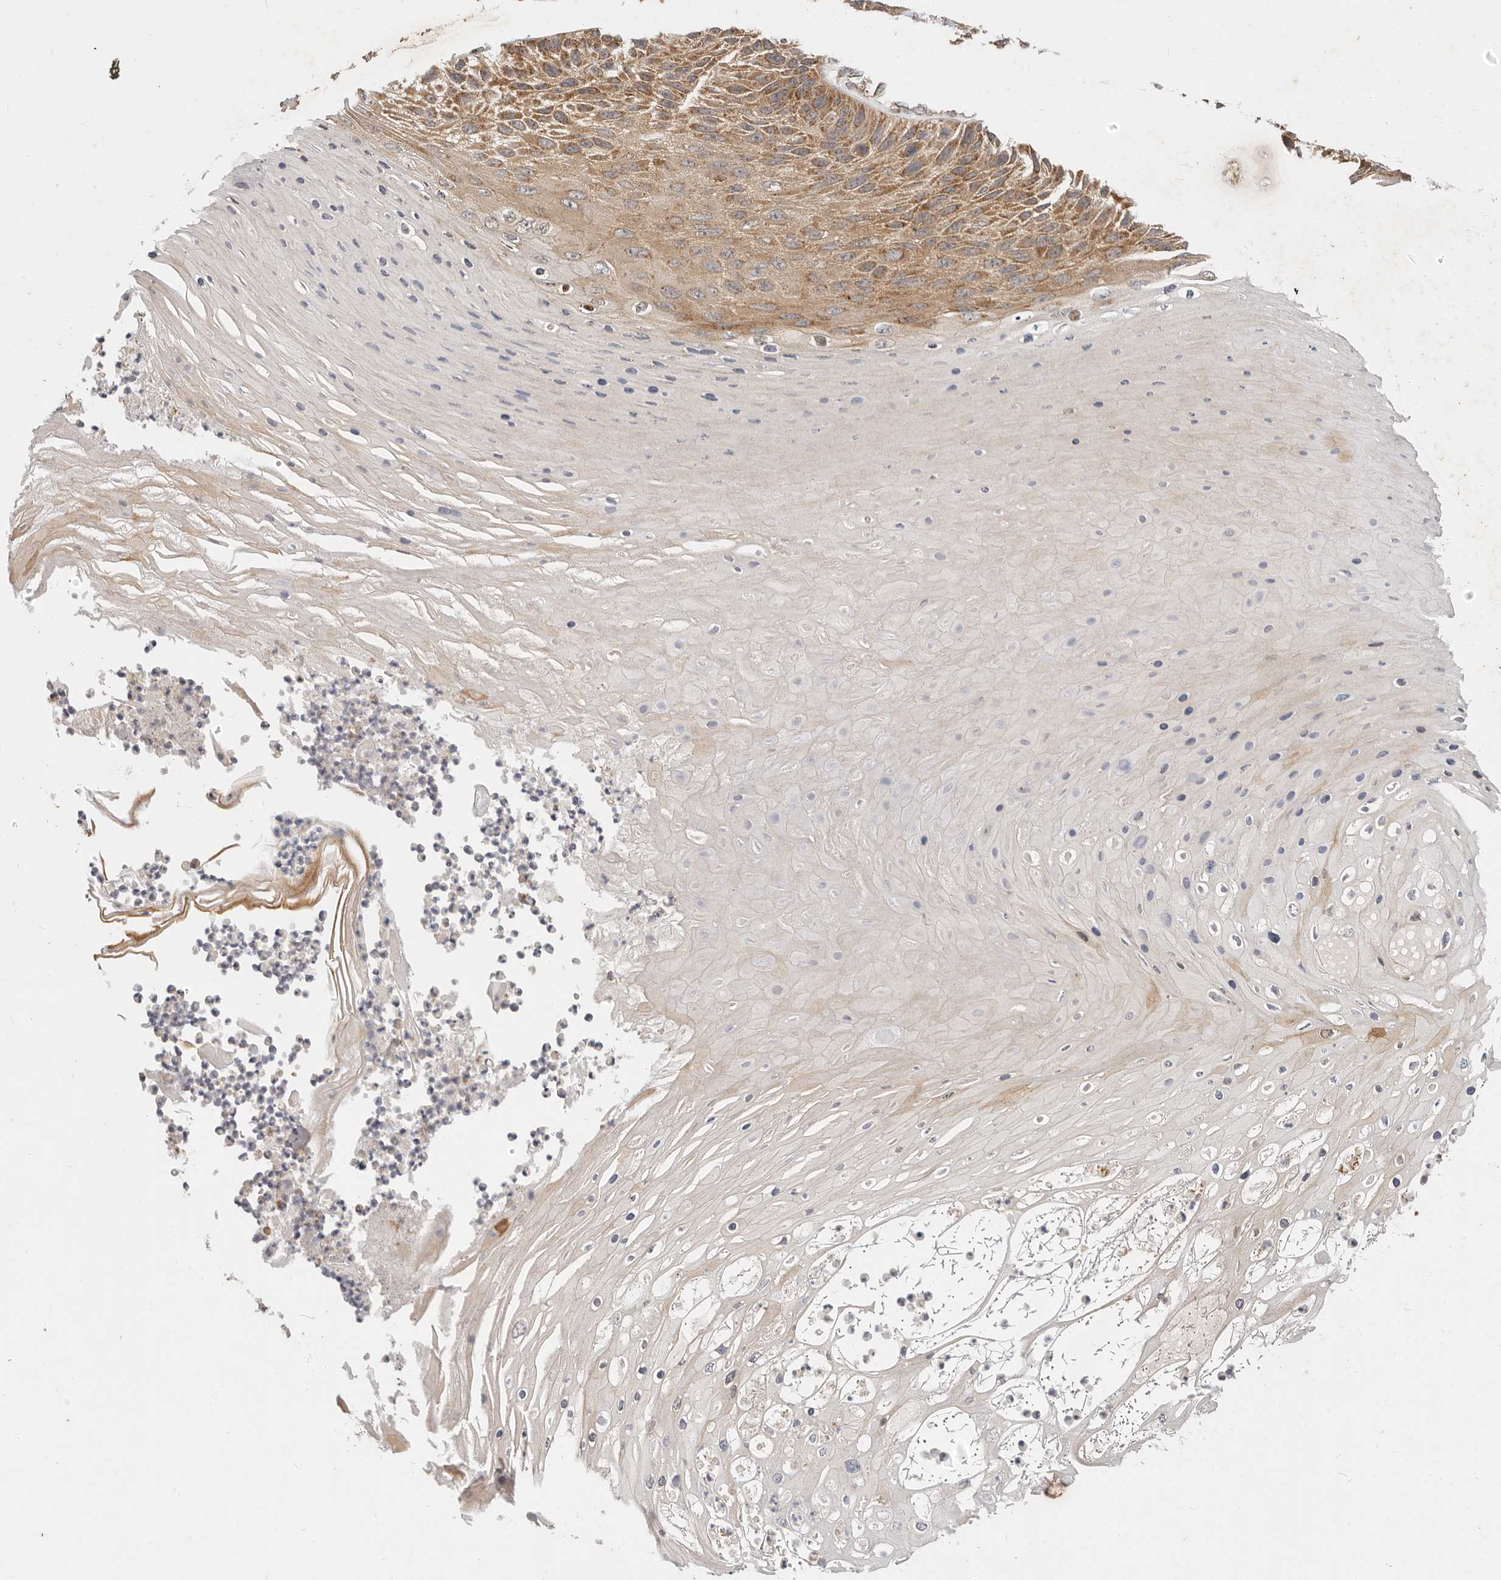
{"staining": {"intensity": "moderate", "quantity": "25%-75%", "location": "cytoplasmic/membranous"}, "tissue": "skin cancer", "cell_type": "Tumor cells", "image_type": "cancer", "snomed": [{"axis": "morphology", "description": "Squamous cell carcinoma, NOS"}, {"axis": "topography", "description": "Skin"}], "caption": "Moderate cytoplasmic/membranous protein positivity is seen in about 25%-75% of tumor cells in skin cancer. (DAB IHC, brown staining for protein, blue staining for nuclei).", "gene": "USP49", "patient": {"sex": "female", "age": 88}}